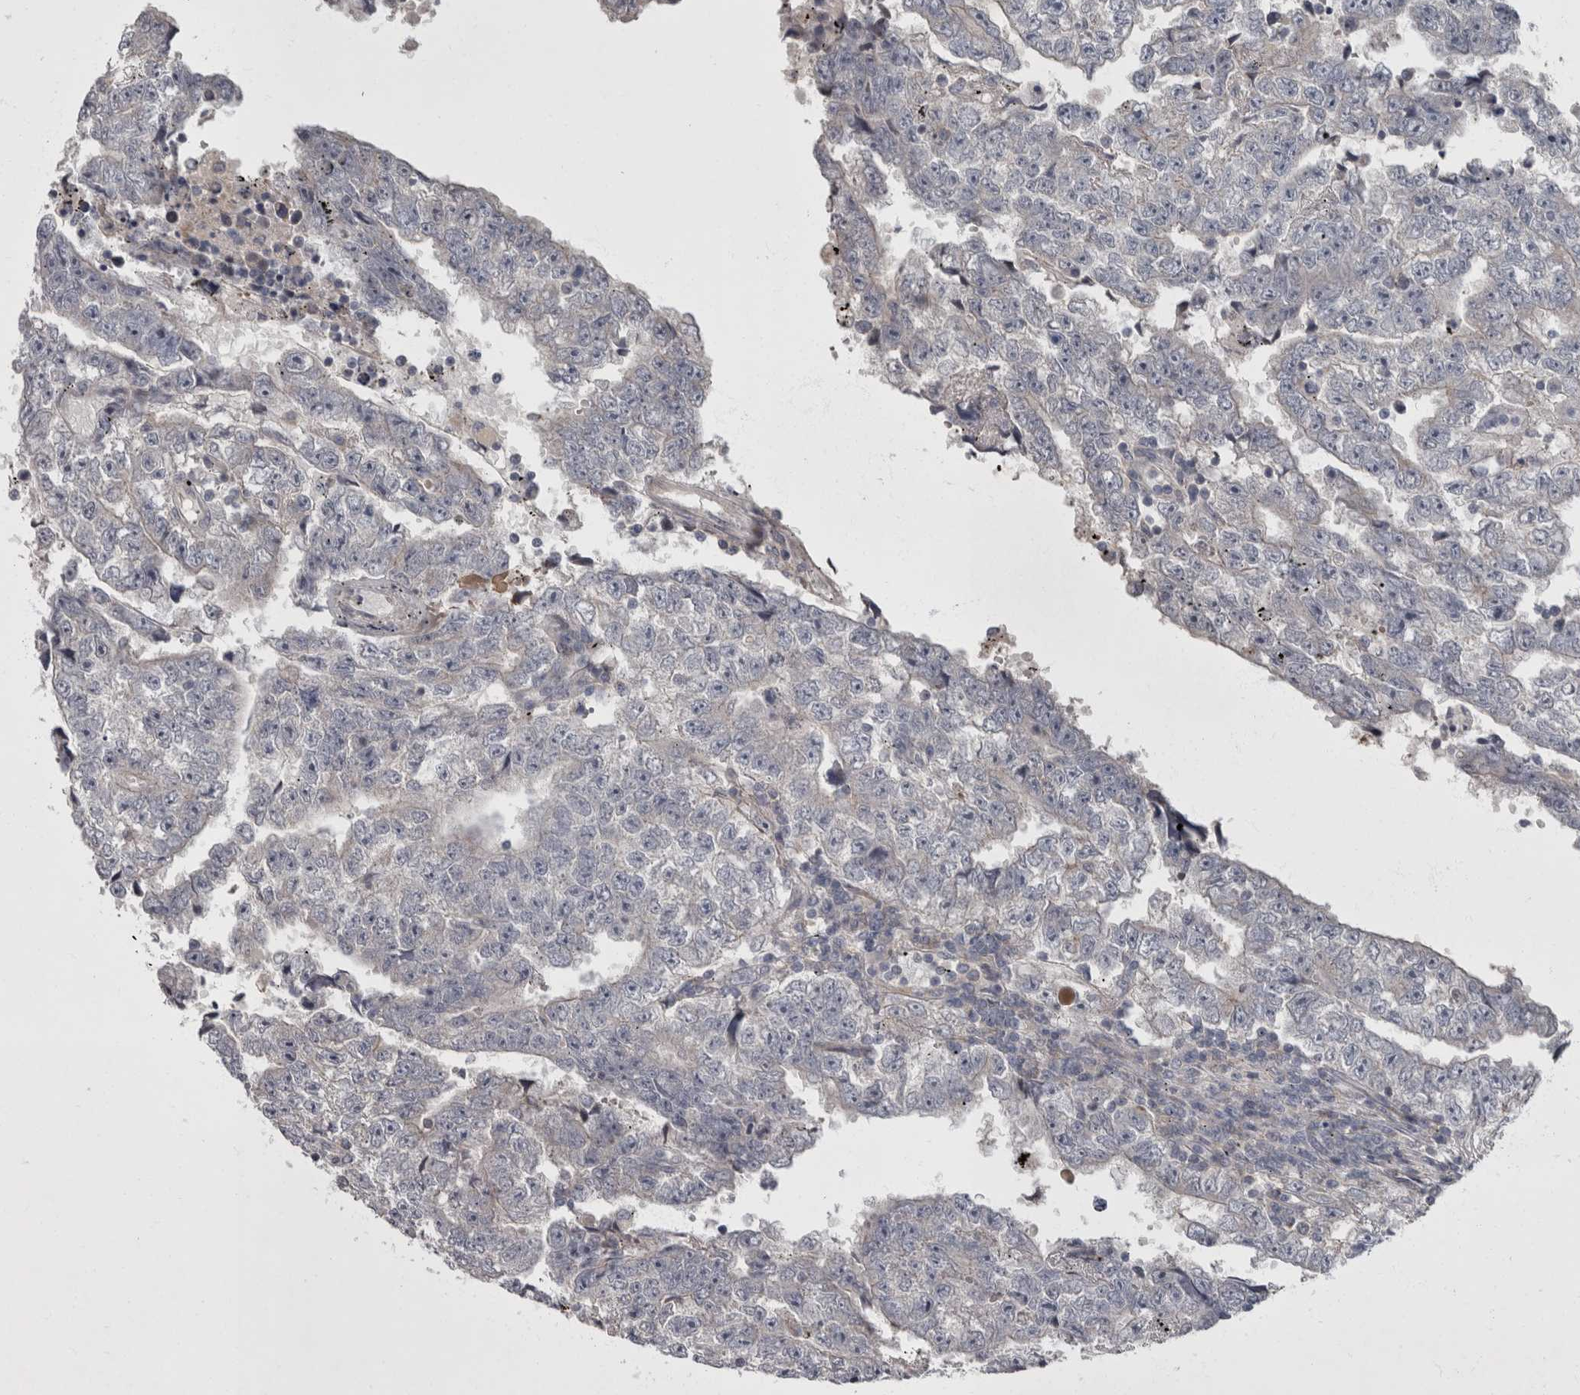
{"staining": {"intensity": "negative", "quantity": "none", "location": "none"}, "tissue": "testis cancer", "cell_type": "Tumor cells", "image_type": "cancer", "snomed": [{"axis": "morphology", "description": "Carcinoma, Embryonal, NOS"}, {"axis": "topography", "description": "Testis"}], "caption": "Photomicrograph shows no significant protein staining in tumor cells of testis embryonal carcinoma. The staining was performed using DAB to visualize the protein expression in brown, while the nuclei were stained in blue with hematoxylin (Magnification: 20x).", "gene": "CDC42BPG", "patient": {"sex": "male", "age": 25}}